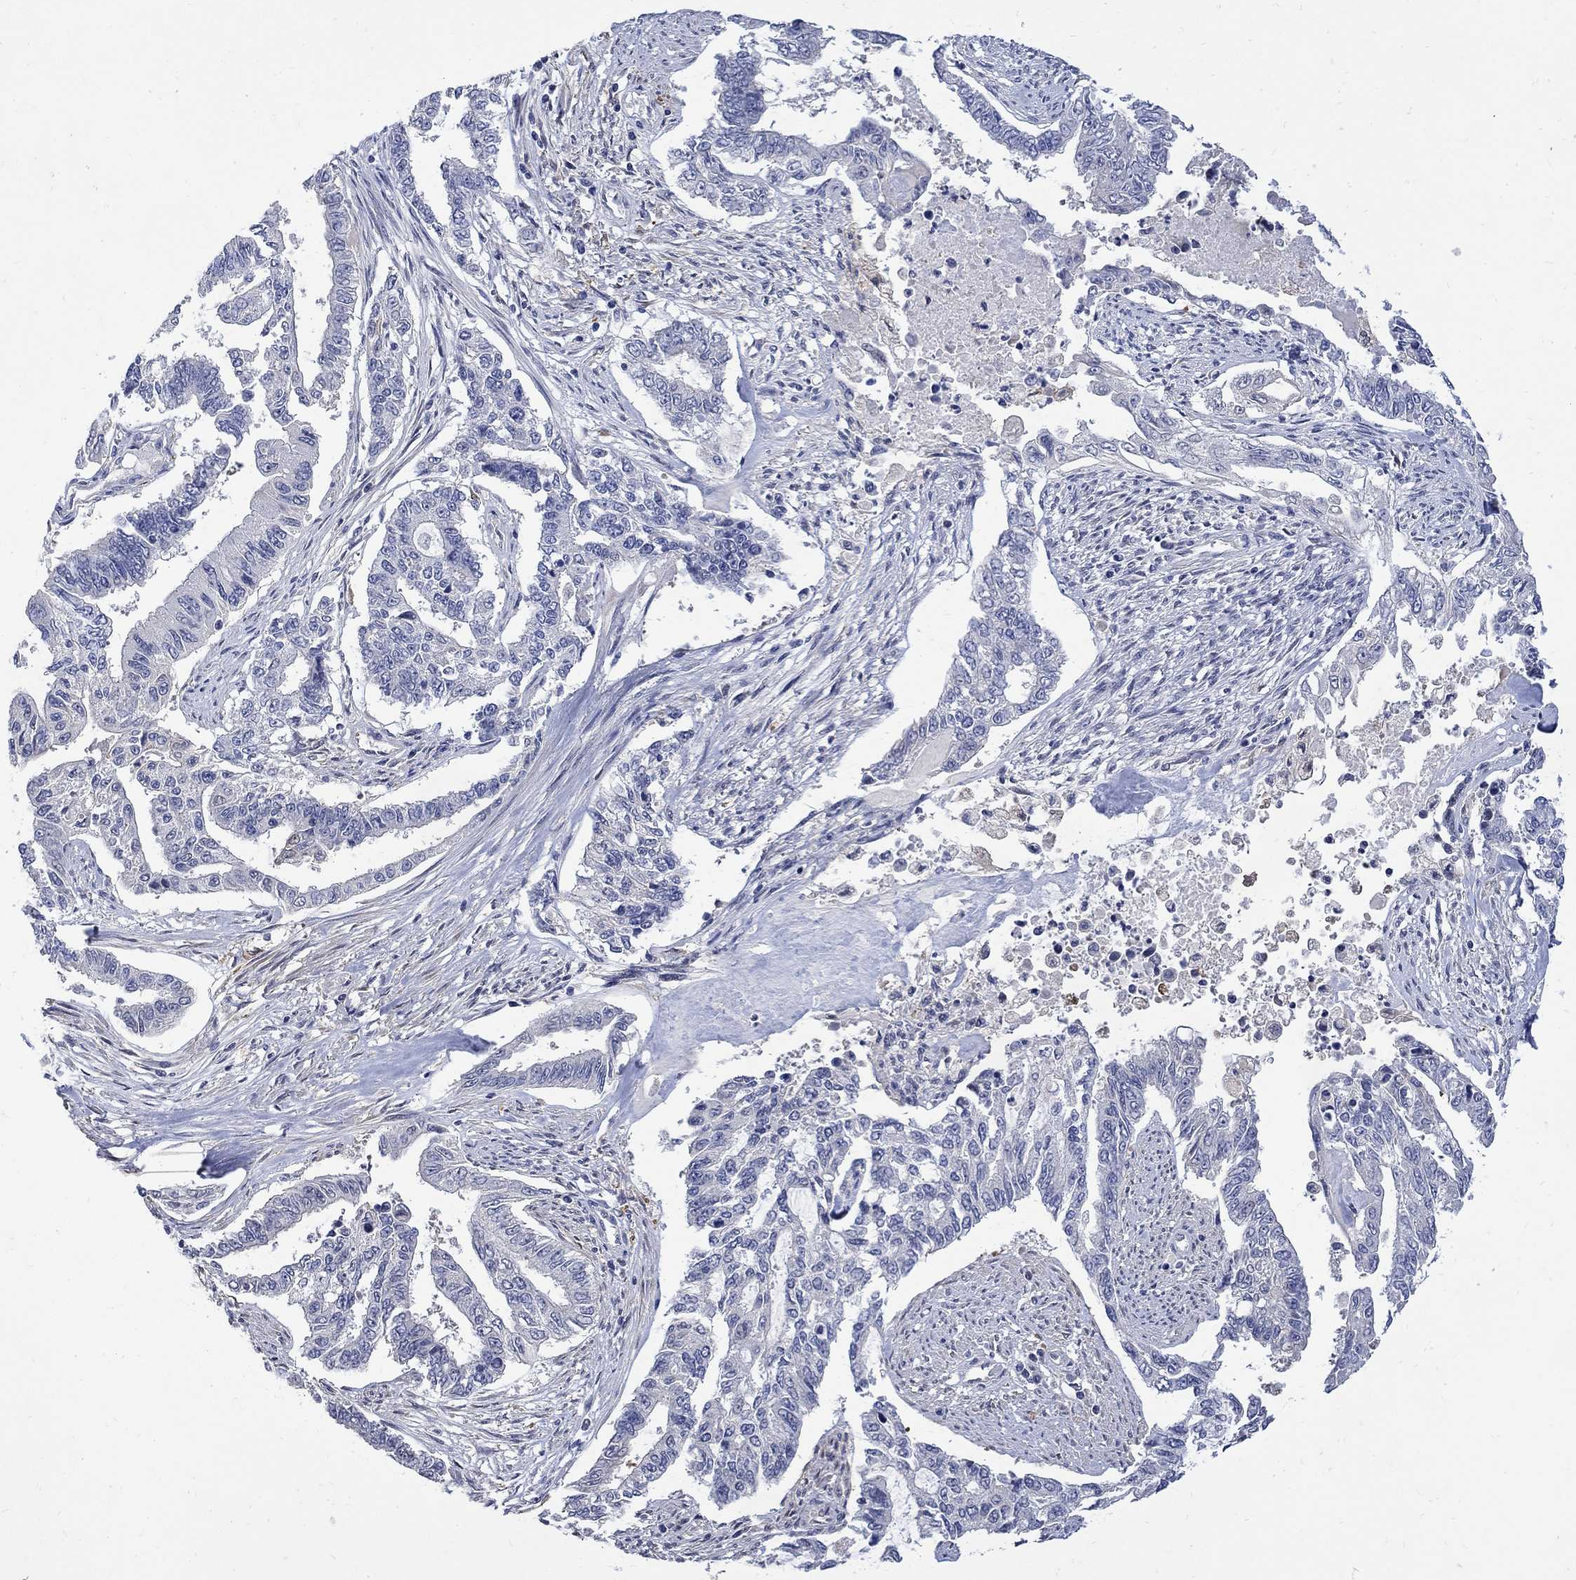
{"staining": {"intensity": "negative", "quantity": "none", "location": "none"}, "tissue": "endometrial cancer", "cell_type": "Tumor cells", "image_type": "cancer", "snomed": [{"axis": "morphology", "description": "Adenocarcinoma, NOS"}, {"axis": "topography", "description": "Uterus"}], "caption": "This photomicrograph is of endometrial cancer stained with IHC to label a protein in brown with the nuclei are counter-stained blue. There is no positivity in tumor cells.", "gene": "TGM2", "patient": {"sex": "female", "age": 59}}